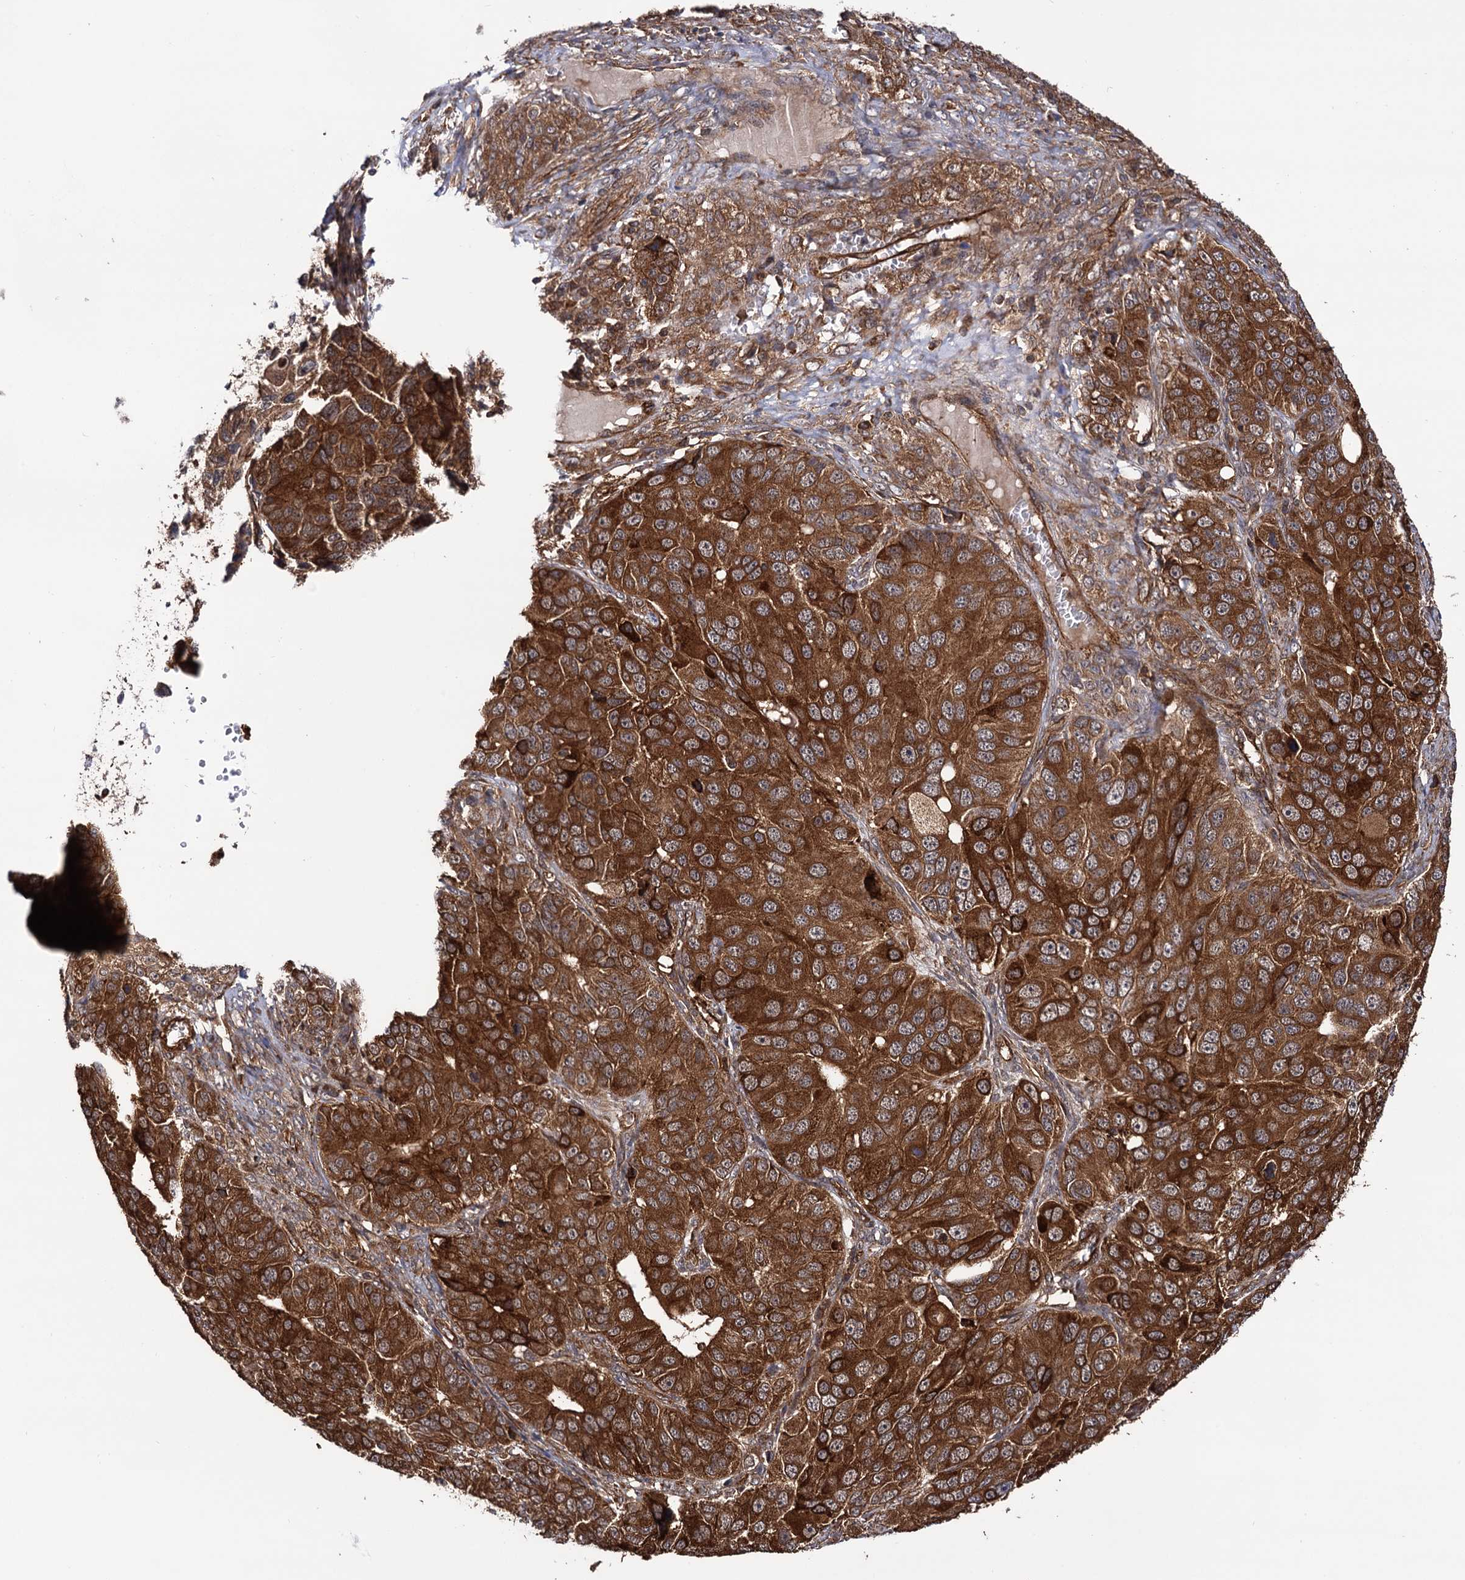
{"staining": {"intensity": "strong", "quantity": ">75%", "location": "cytoplasmic/membranous"}, "tissue": "ovarian cancer", "cell_type": "Tumor cells", "image_type": "cancer", "snomed": [{"axis": "morphology", "description": "Carcinoma, endometroid"}, {"axis": "topography", "description": "Ovary"}], "caption": "This is a micrograph of immunohistochemistry (IHC) staining of ovarian cancer, which shows strong staining in the cytoplasmic/membranous of tumor cells.", "gene": "ATP8B4", "patient": {"sex": "female", "age": 51}}